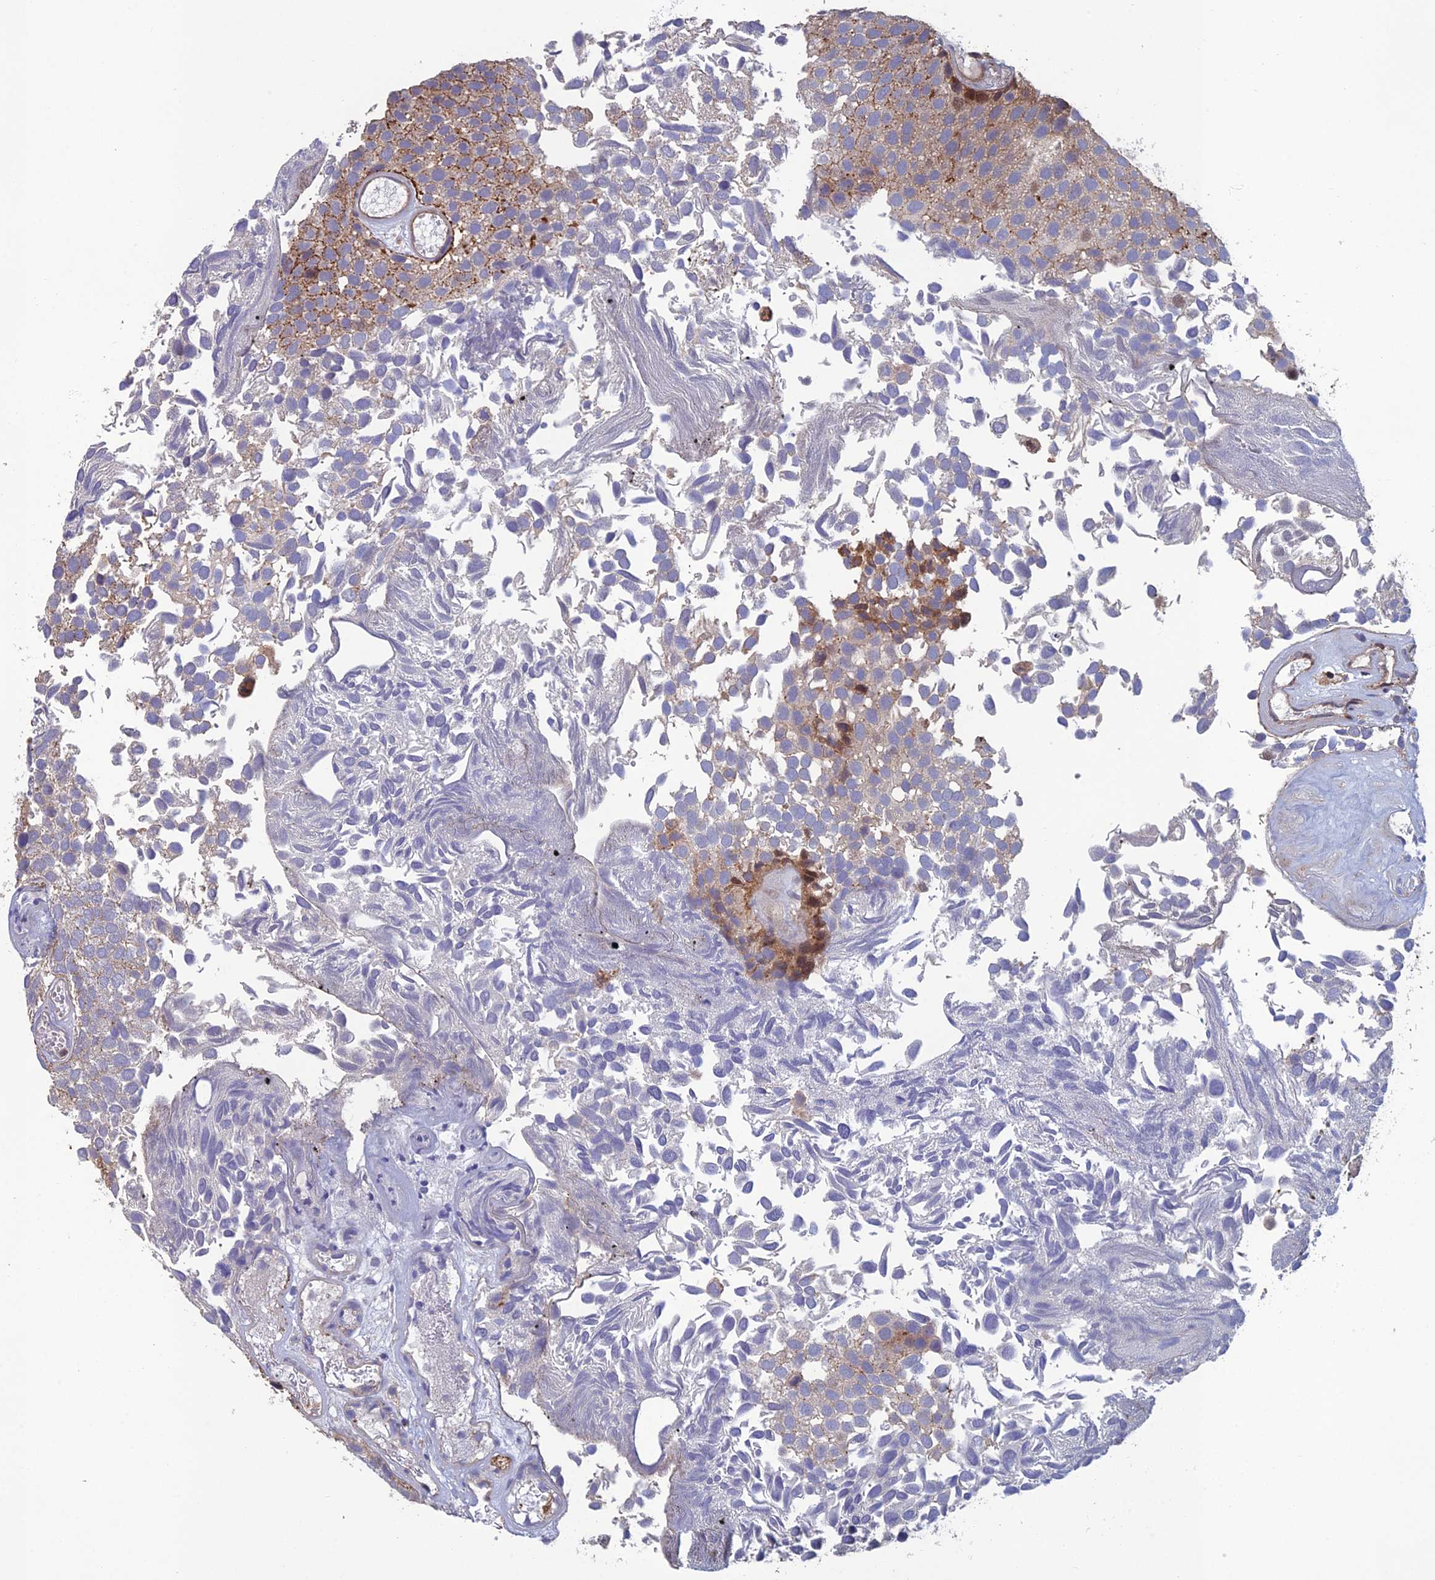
{"staining": {"intensity": "weak", "quantity": "25%-75%", "location": "cytoplasmic/membranous,nuclear"}, "tissue": "urothelial cancer", "cell_type": "Tumor cells", "image_type": "cancer", "snomed": [{"axis": "morphology", "description": "Urothelial carcinoma, Low grade"}, {"axis": "topography", "description": "Urinary bladder"}], "caption": "Protein analysis of low-grade urothelial carcinoma tissue reveals weak cytoplasmic/membranous and nuclear positivity in approximately 25%-75% of tumor cells. (Stains: DAB (3,3'-diaminobenzidine) in brown, nuclei in blue, Microscopy: brightfield microscopy at high magnification).", "gene": "C15orf62", "patient": {"sex": "male", "age": 89}}